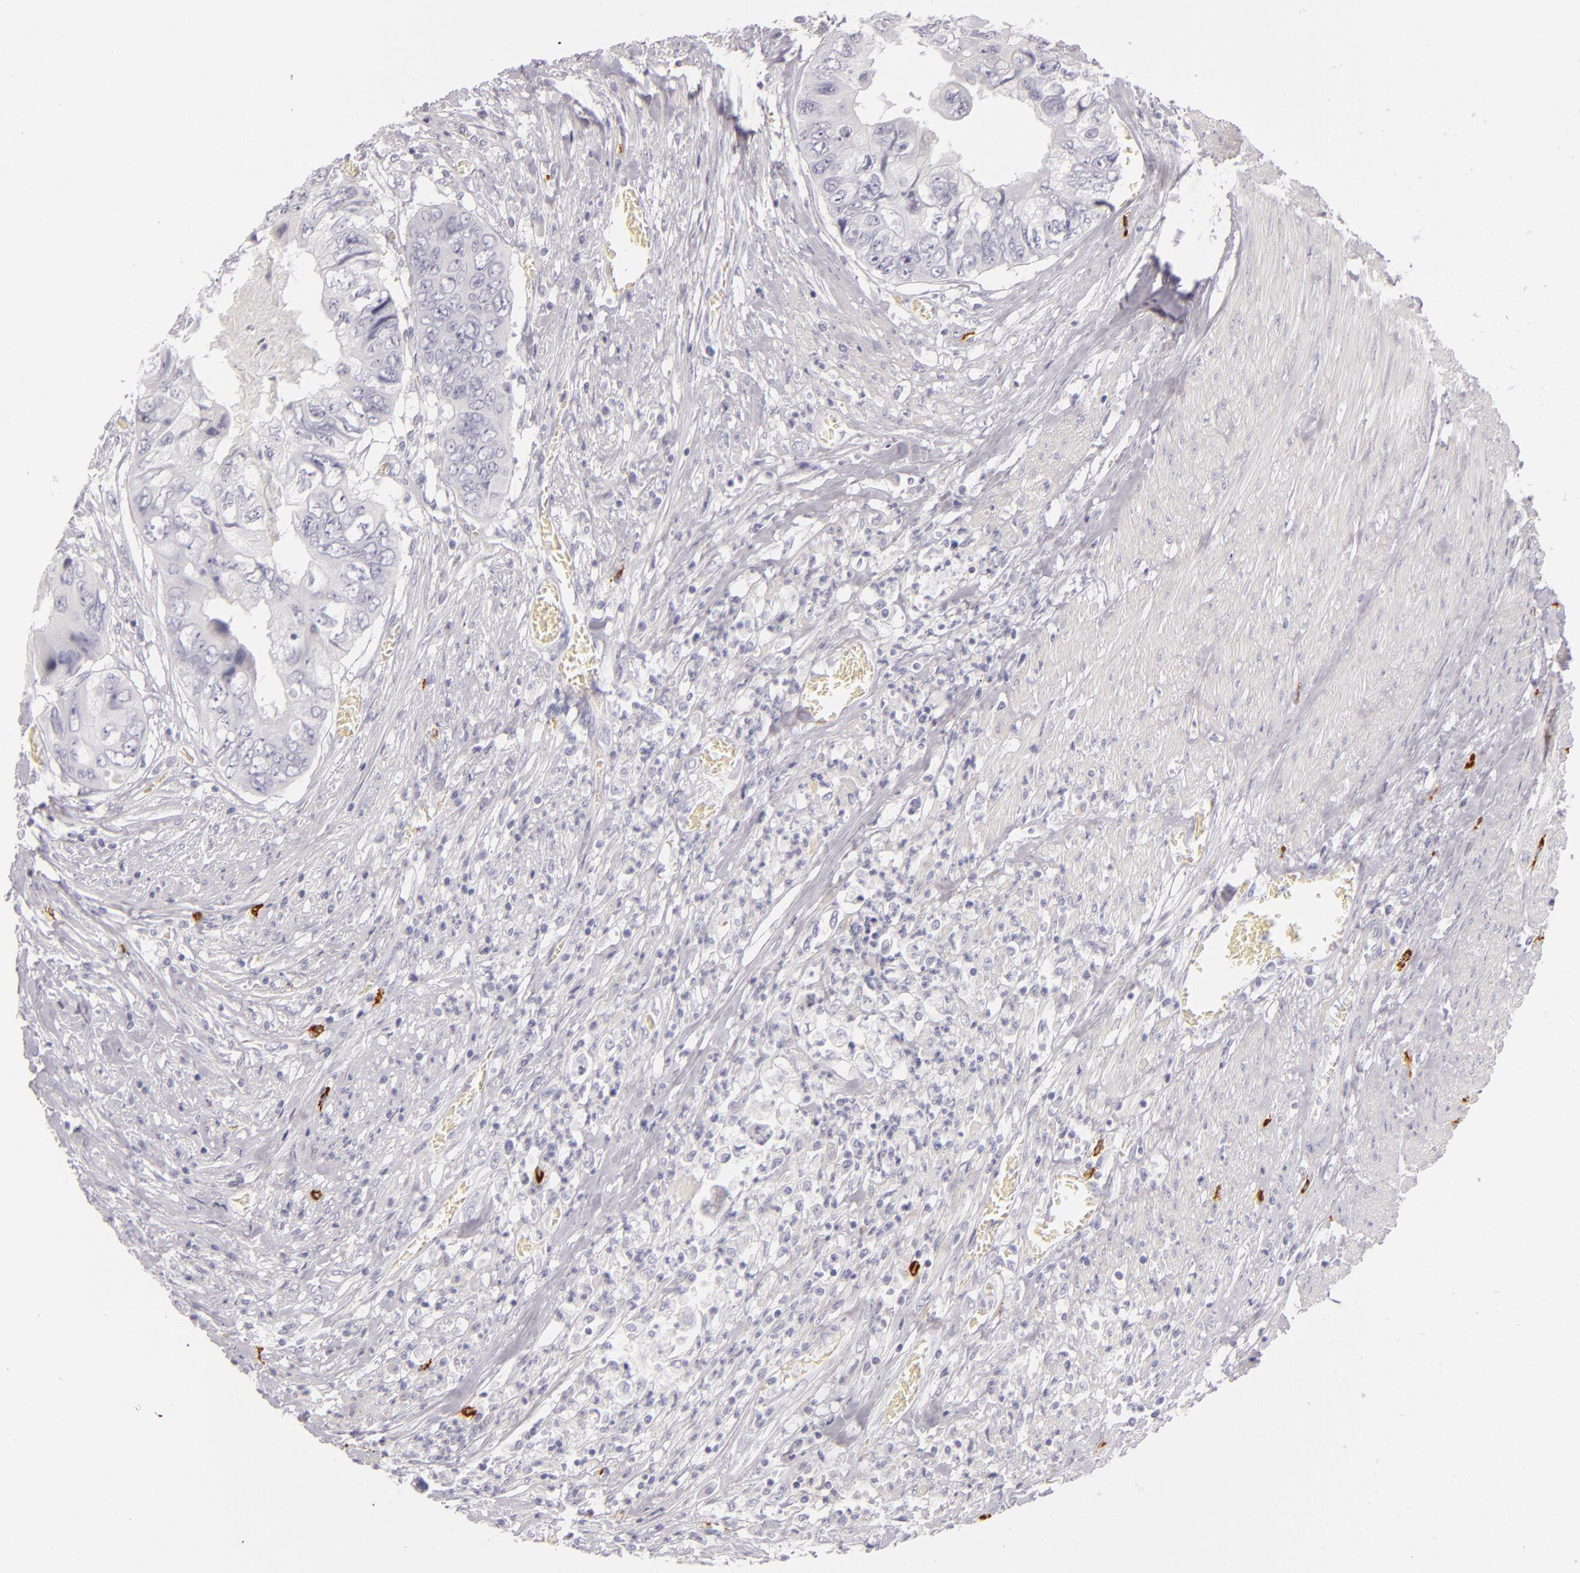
{"staining": {"intensity": "negative", "quantity": "none", "location": "none"}, "tissue": "colorectal cancer", "cell_type": "Tumor cells", "image_type": "cancer", "snomed": [{"axis": "morphology", "description": "Adenocarcinoma, NOS"}, {"axis": "topography", "description": "Rectum"}], "caption": "Immunohistochemical staining of colorectal cancer shows no significant staining in tumor cells. (DAB (3,3'-diaminobenzidine) IHC visualized using brightfield microscopy, high magnification).", "gene": "TPSD1", "patient": {"sex": "female", "age": 82}}